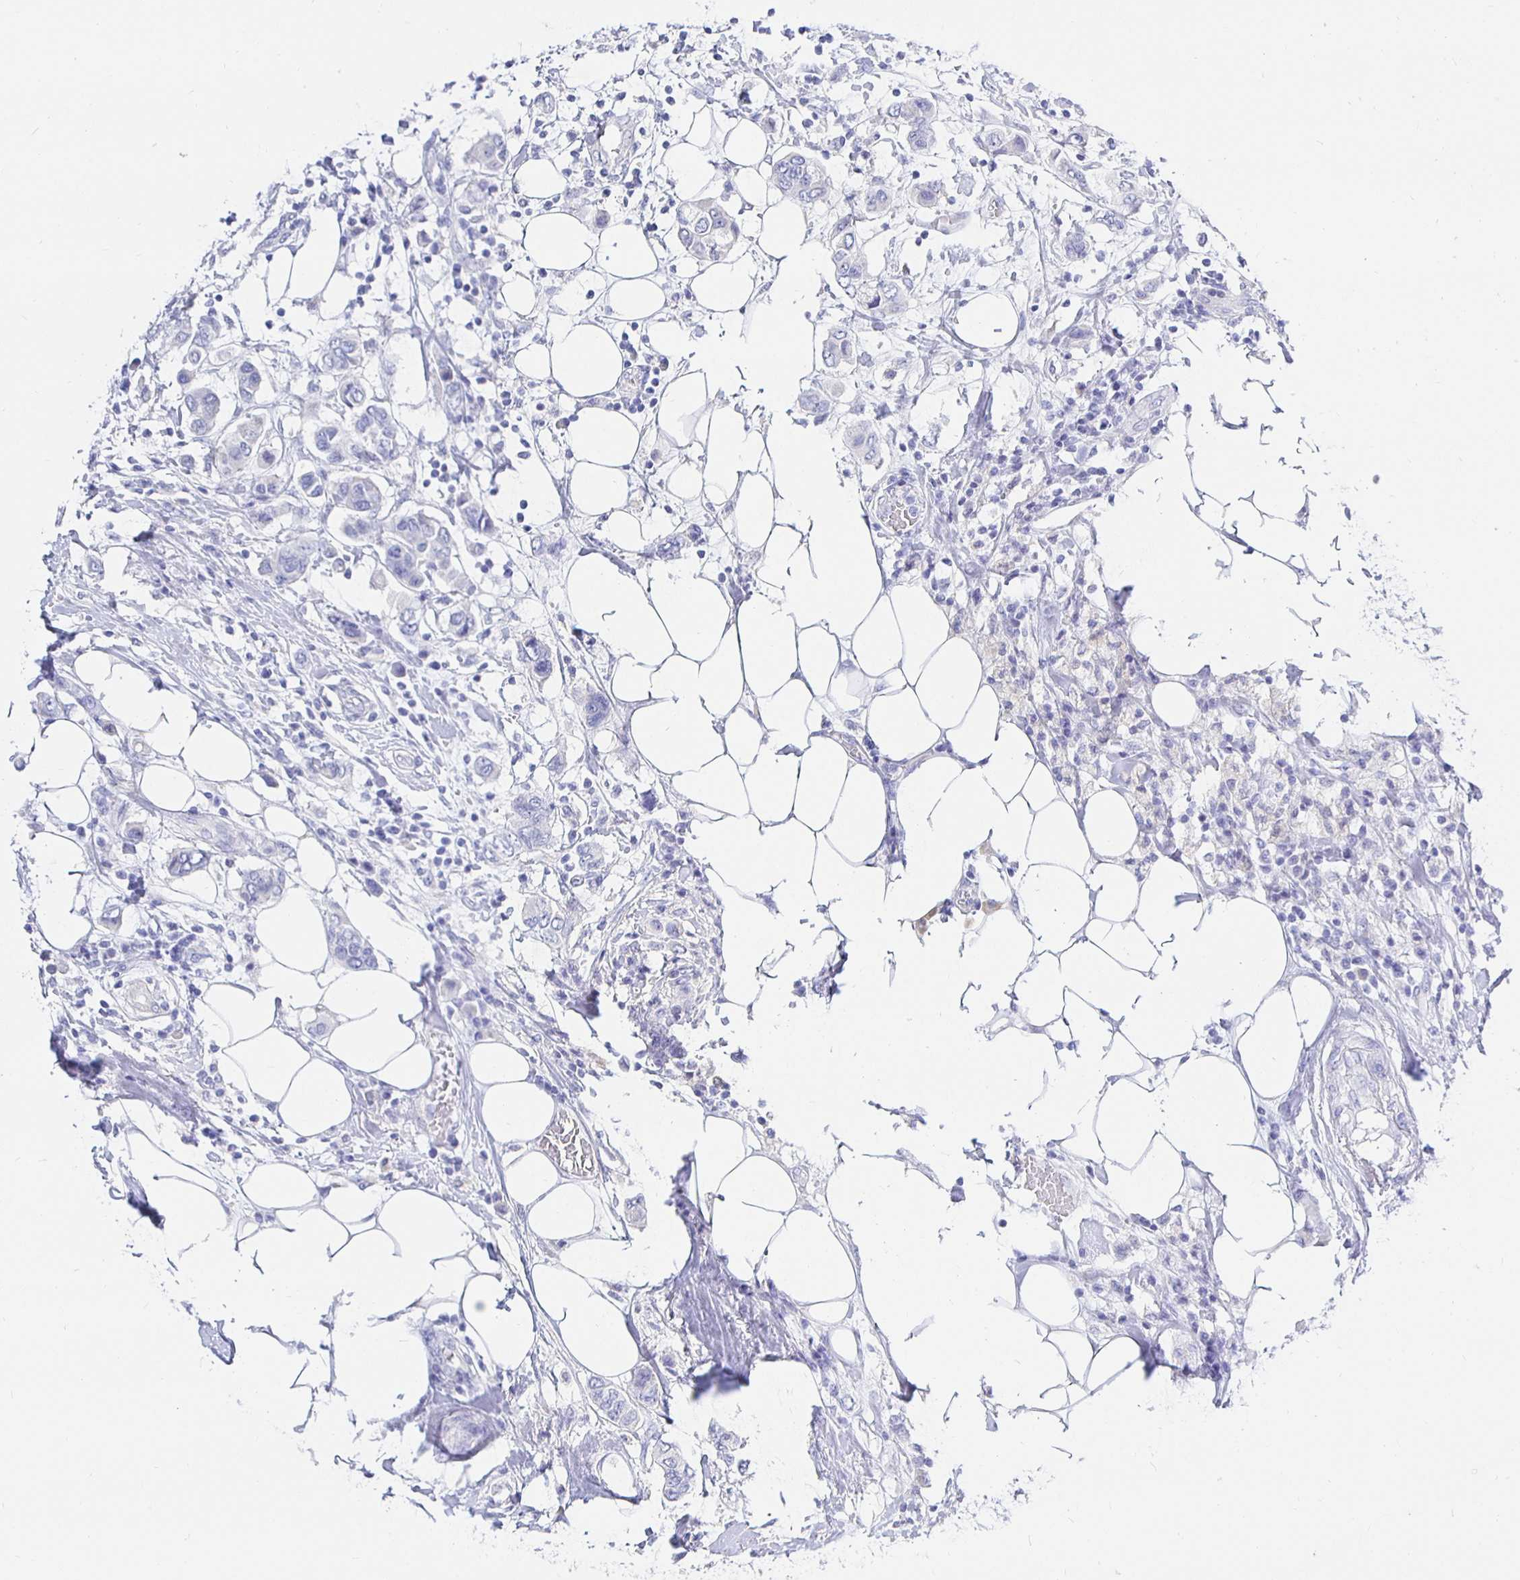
{"staining": {"intensity": "negative", "quantity": "none", "location": "none"}, "tissue": "breast cancer", "cell_type": "Tumor cells", "image_type": "cancer", "snomed": [{"axis": "morphology", "description": "Lobular carcinoma"}, {"axis": "topography", "description": "Breast"}], "caption": "Immunohistochemistry (IHC) photomicrograph of breast cancer (lobular carcinoma) stained for a protein (brown), which exhibits no expression in tumor cells.", "gene": "UMOD", "patient": {"sex": "female", "age": 51}}